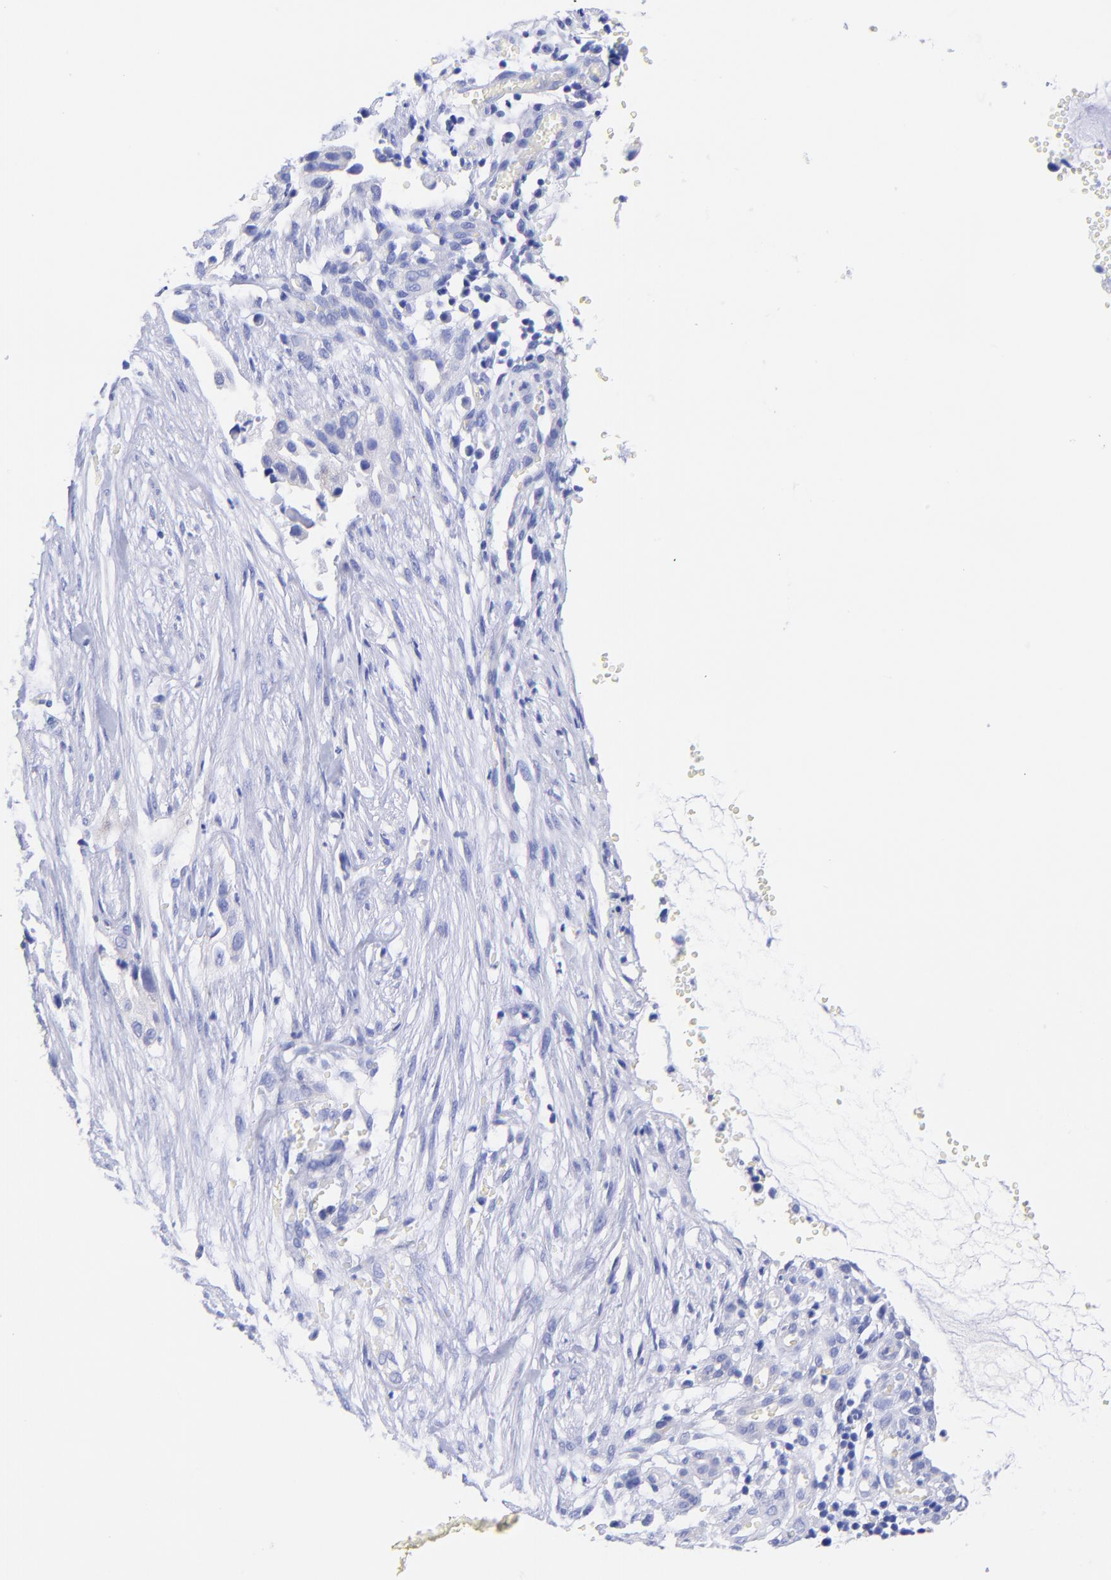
{"staining": {"intensity": "negative", "quantity": "none", "location": "none"}, "tissue": "cervical cancer", "cell_type": "Tumor cells", "image_type": "cancer", "snomed": [{"axis": "morphology", "description": "Normal tissue, NOS"}, {"axis": "morphology", "description": "Squamous cell carcinoma, NOS"}, {"axis": "topography", "description": "Cervix"}], "caption": "A high-resolution image shows immunohistochemistry staining of cervical cancer (squamous cell carcinoma), which reveals no significant positivity in tumor cells. (DAB (3,3'-diaminobenzidine) immunohistochemistry visualized using brightfield microscopy, high magnification).", "gene": "GPHN", "patient": {"sex": "female", "age": 45}}